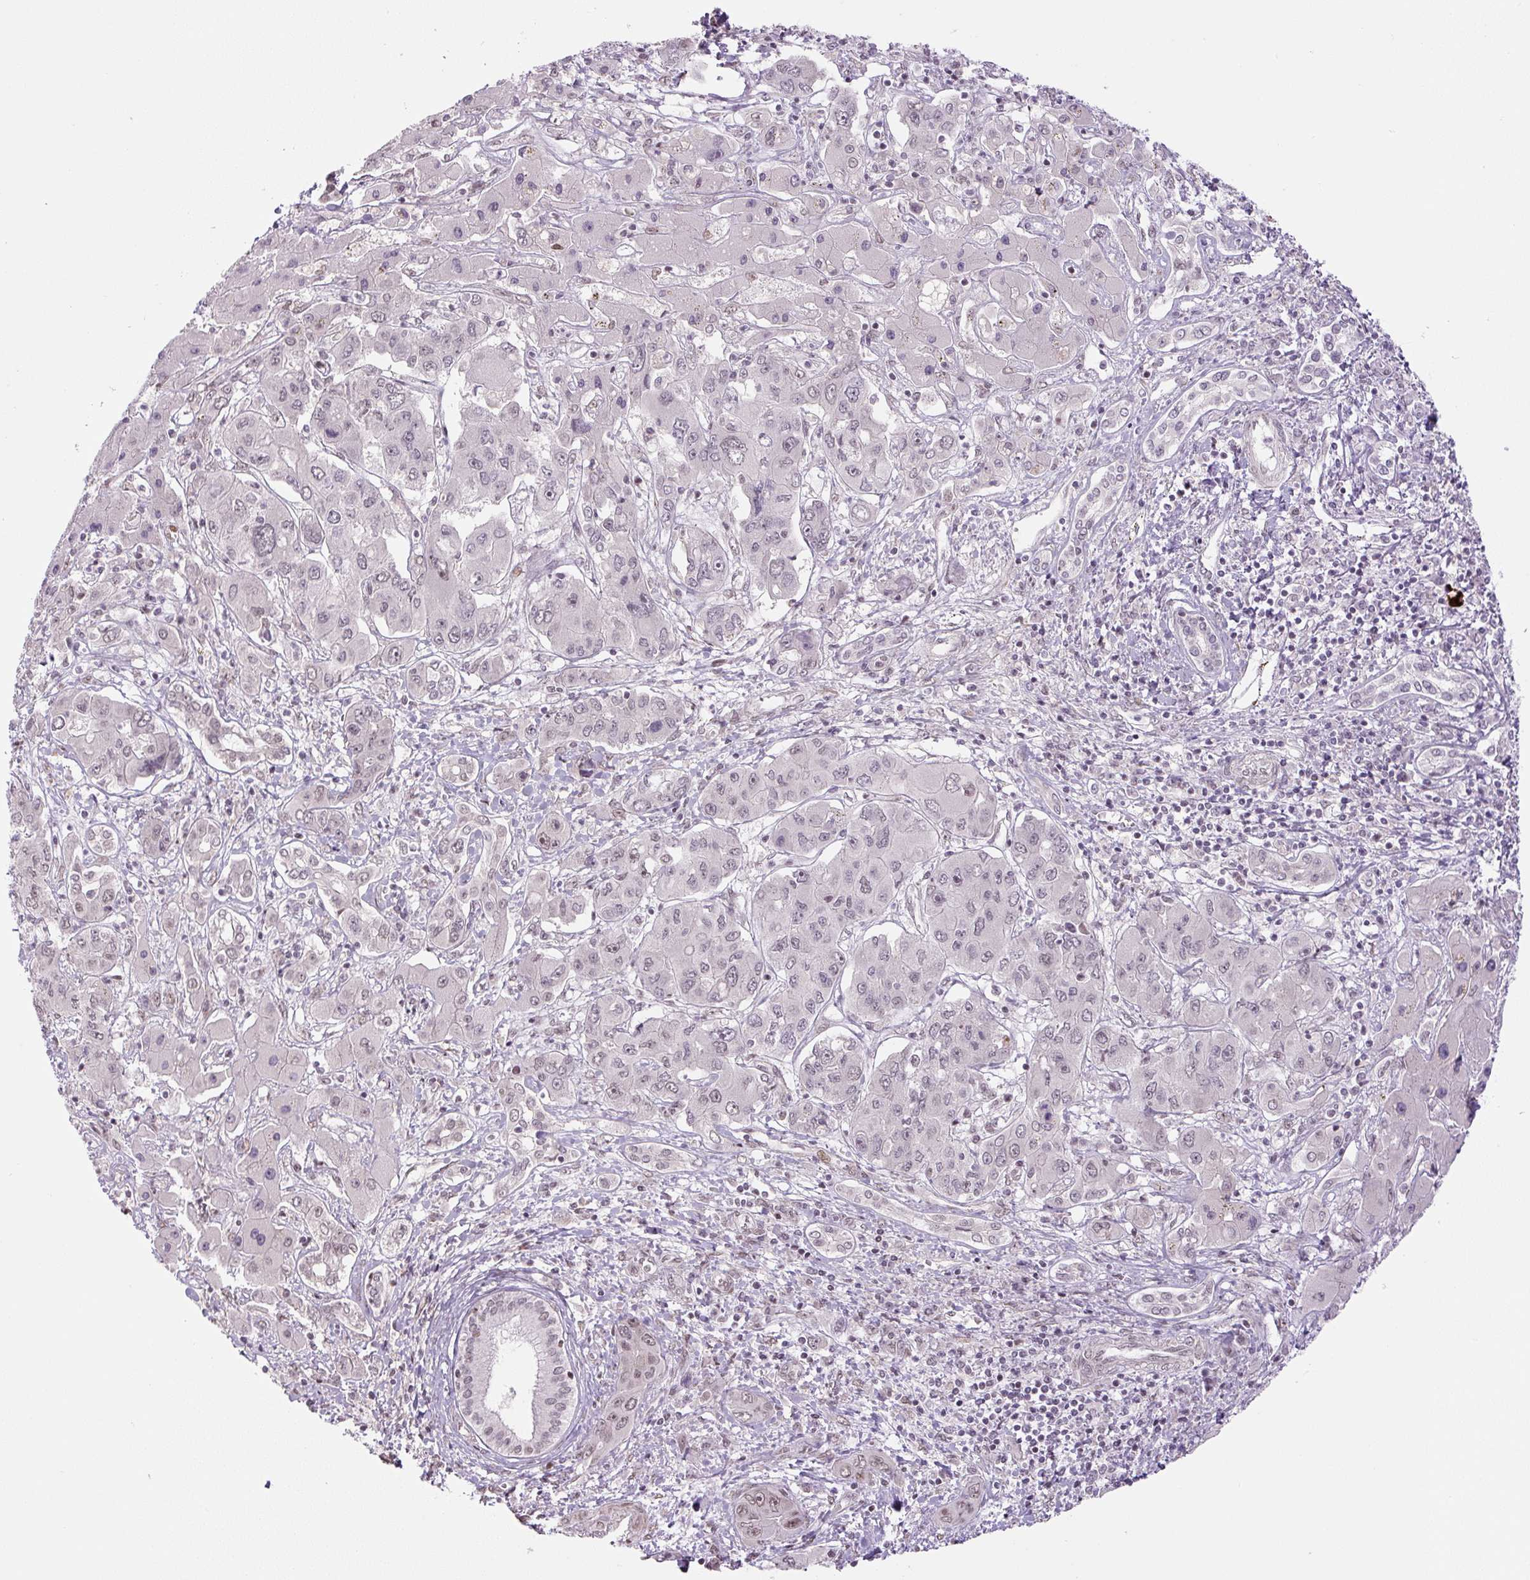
{"staining": {"intensity": "weak", "quantity": "25%-75%", "location": "nuclear"}, "tissue": "liver cancer", "cell_type": "Tumor cells", "image_type": "cancer", "snomed": [{"axis": "morphology", "description": "Cholangiocarcinoma"}, {"axis": "topography", "description": "Liver"}], "caption": "Immunohistochemical staining of liver cancer exhibits weak nuclear protein staining in approximately 25%-75% of tumor cells.", "gene": "TCFL5", "patient": {"sex": "male", "age": 67}}